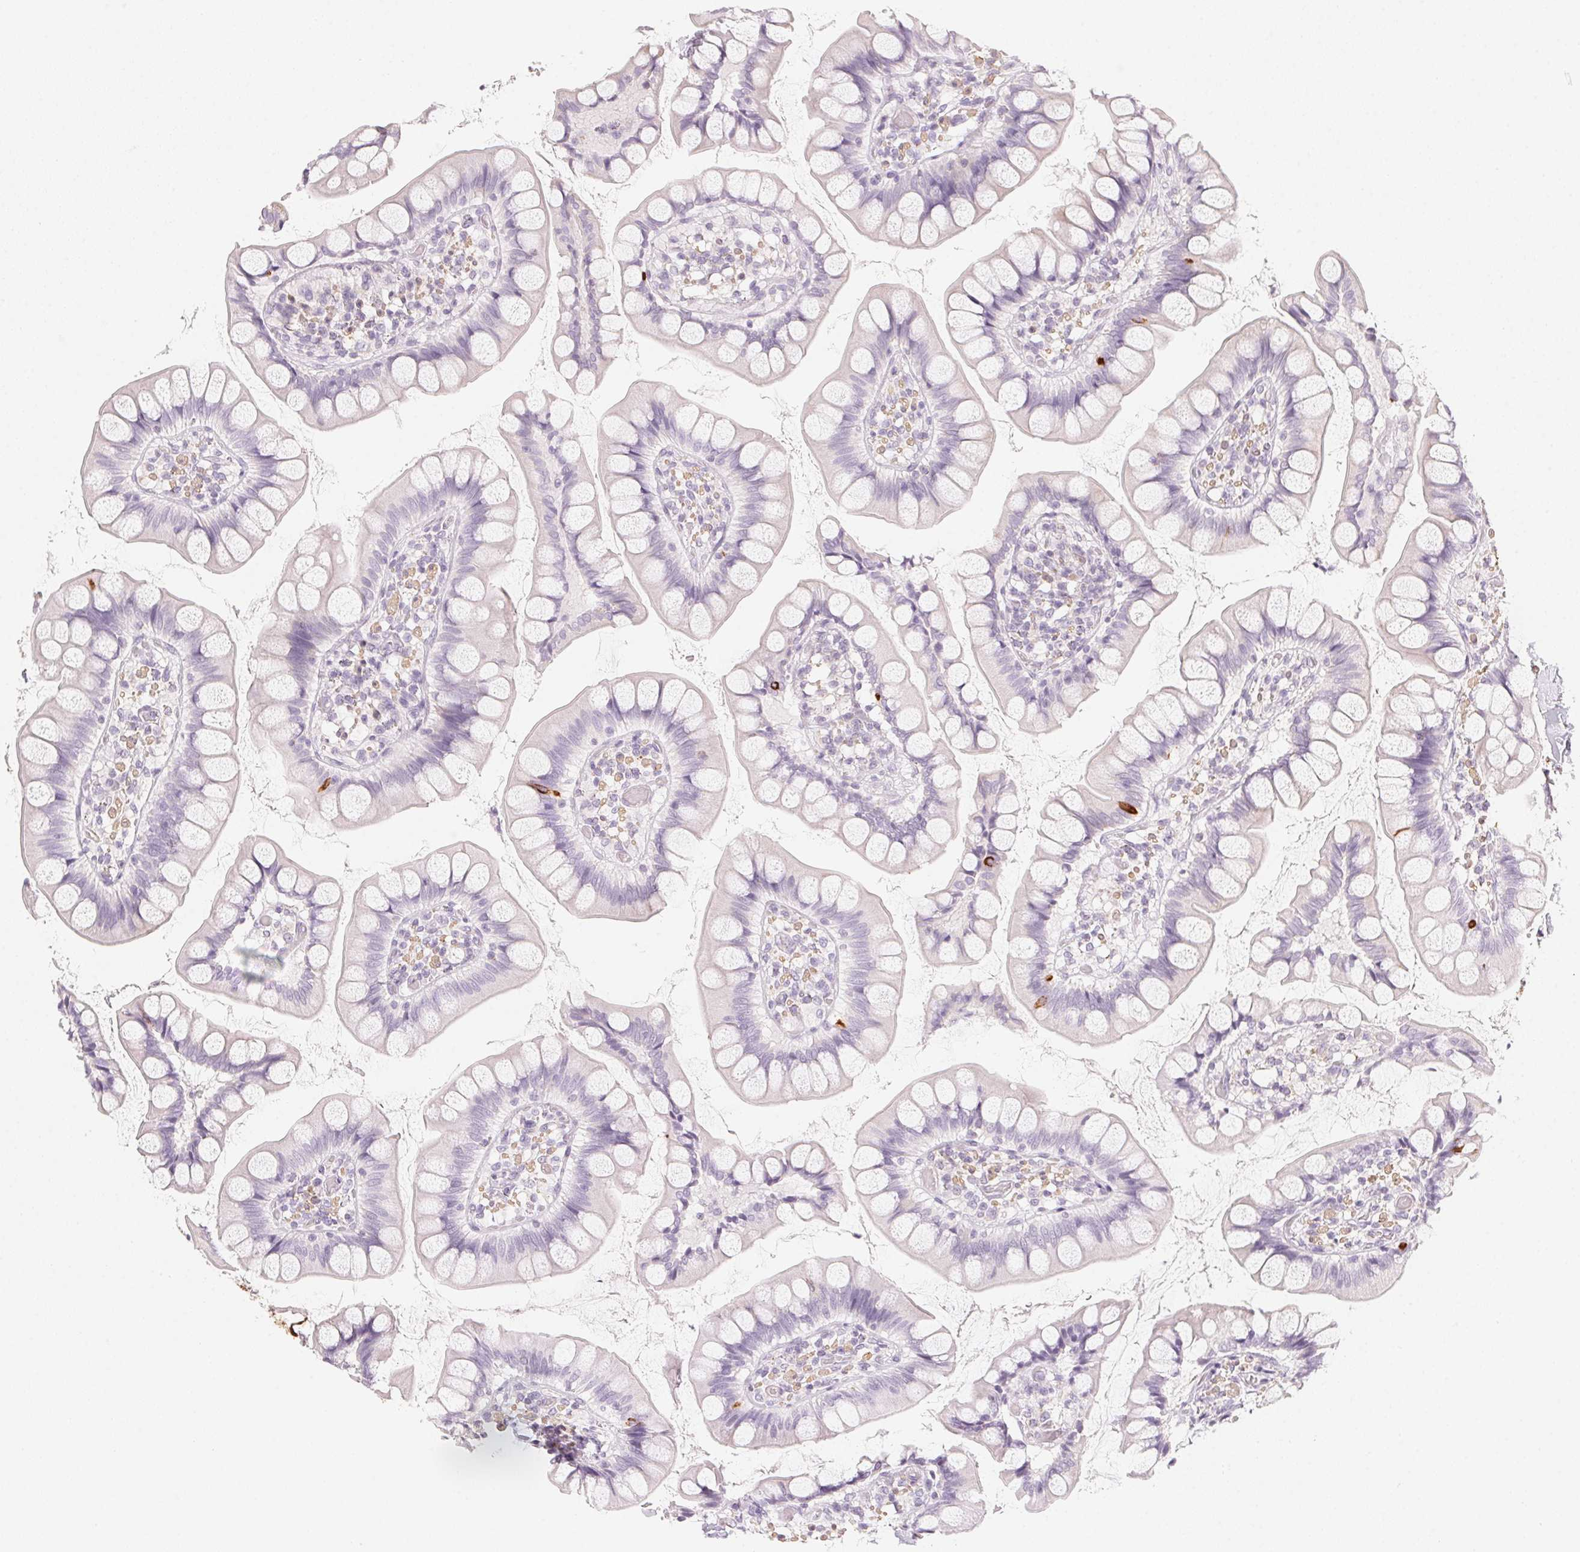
{"staining": {"intensity": "strong", "quantity": "<25%", "location": "cytoplasmic/membranous"}, "tissue": "small intestine", "cell_type": "Glandular cells", "image_type": "normal", "snomed": [{"axis": "morphology", "description": "Normal tissue, NOS"}, {"axis": "topography", "description": "Small intestine"}], "caption": "Immunohistochemistry (DAB) staining of unremarkable small intestine displays strong cytoplasmic/membranous protein positivity in approximately <25% of glandular cells.", "gene": "PRPH", "patient": {"sex": "male", "age": 70}}